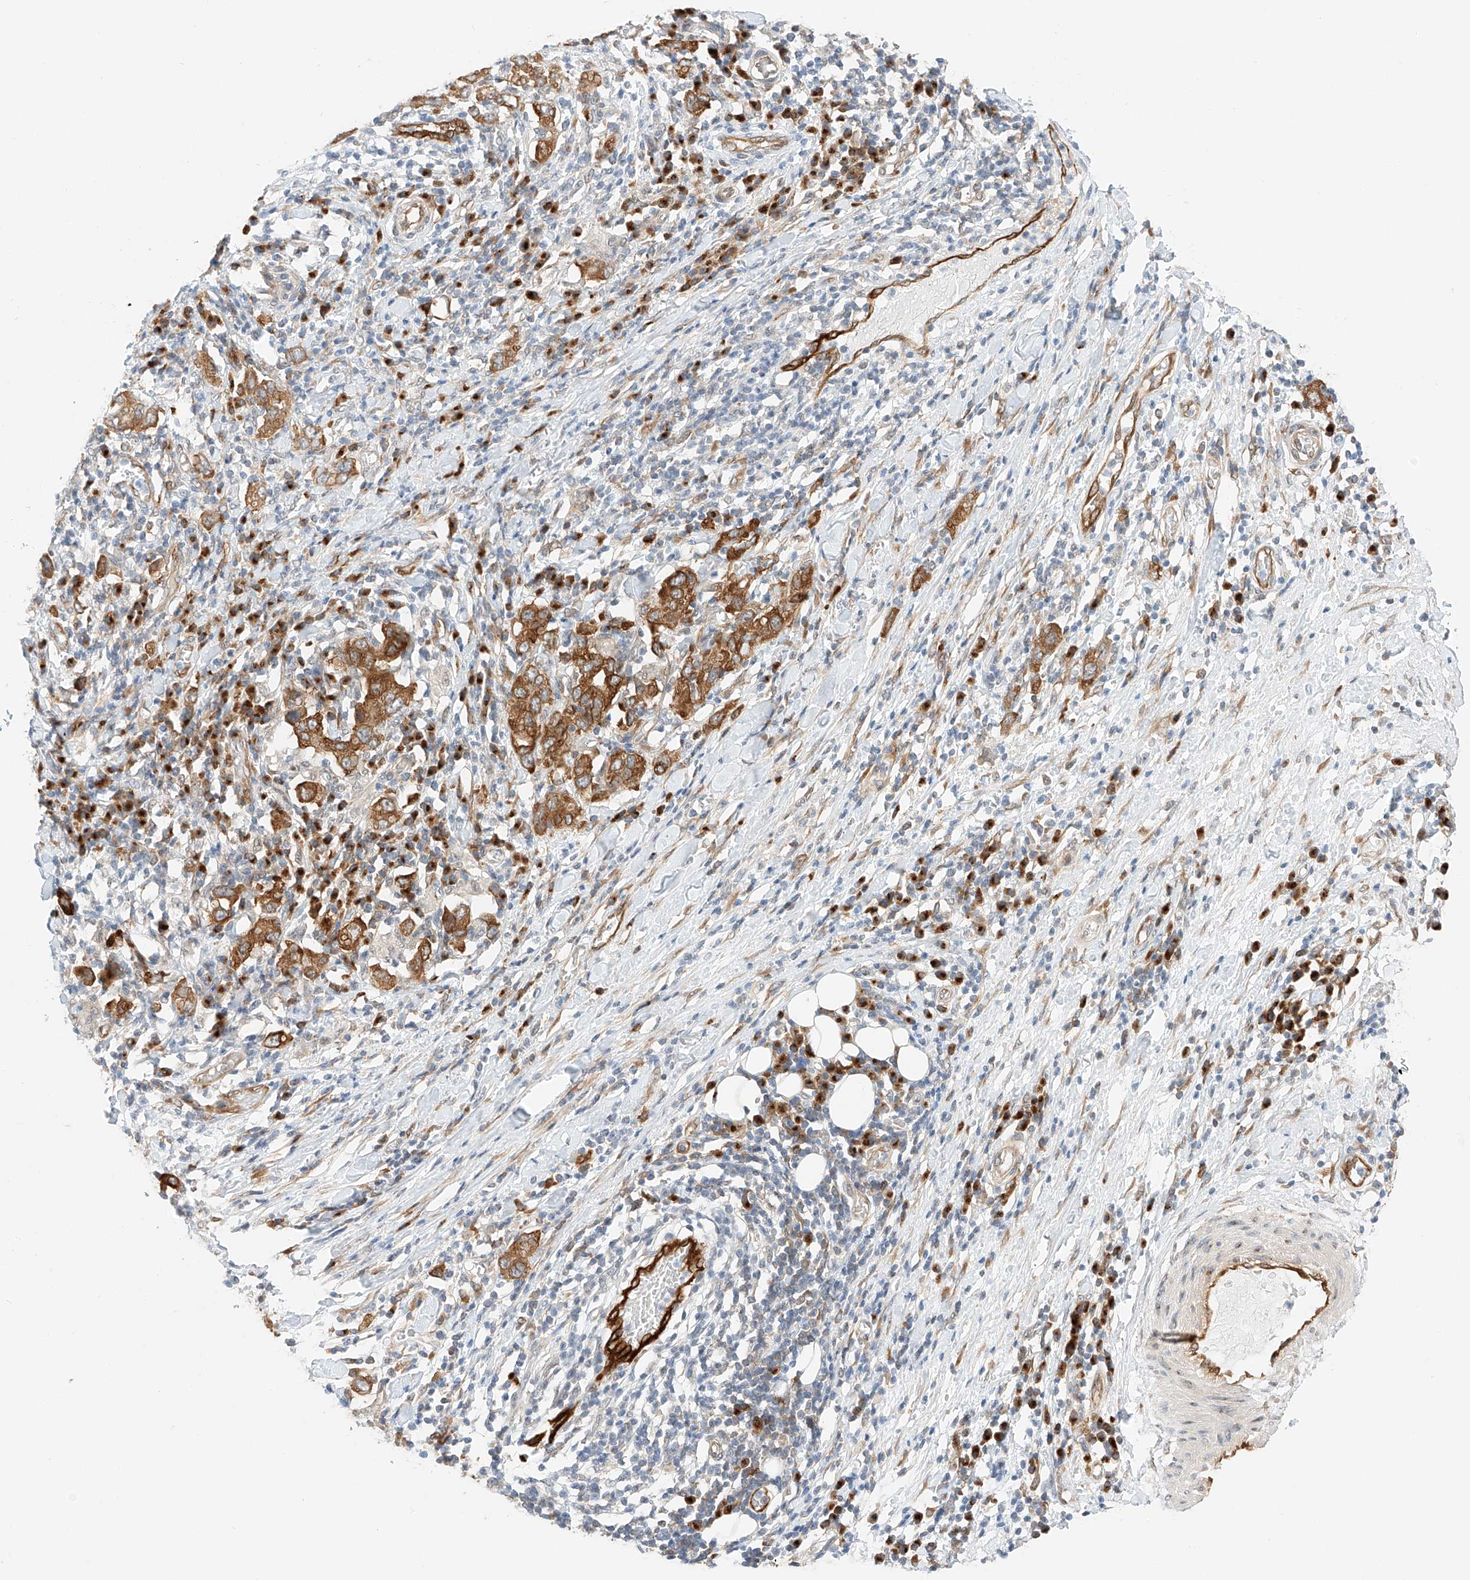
{"staining": {"intensity": "moderate", "quantity": ">75%", "location": "cytoplasmic/membranous"}, "tissue": "stomach cancer", "cell_type": "Tumor cells", "image_type": "cancer", "snomed": [{"axis": "morphology", "description": "Adenocarcinoma, NOS"}, {"axis": "topography", "description": "Stomach, upper"}], "caption": "Immunohistochemistry (DAB (3,3'-diaminobenzidine)) staining of human adenocarcinoma (stomach) shows moderate cytoplasmic/membranous protein positivity in about >75% of tumor cells.", "gene": "CARMIL1", "patient": {"sex": "male", "age": 62}}